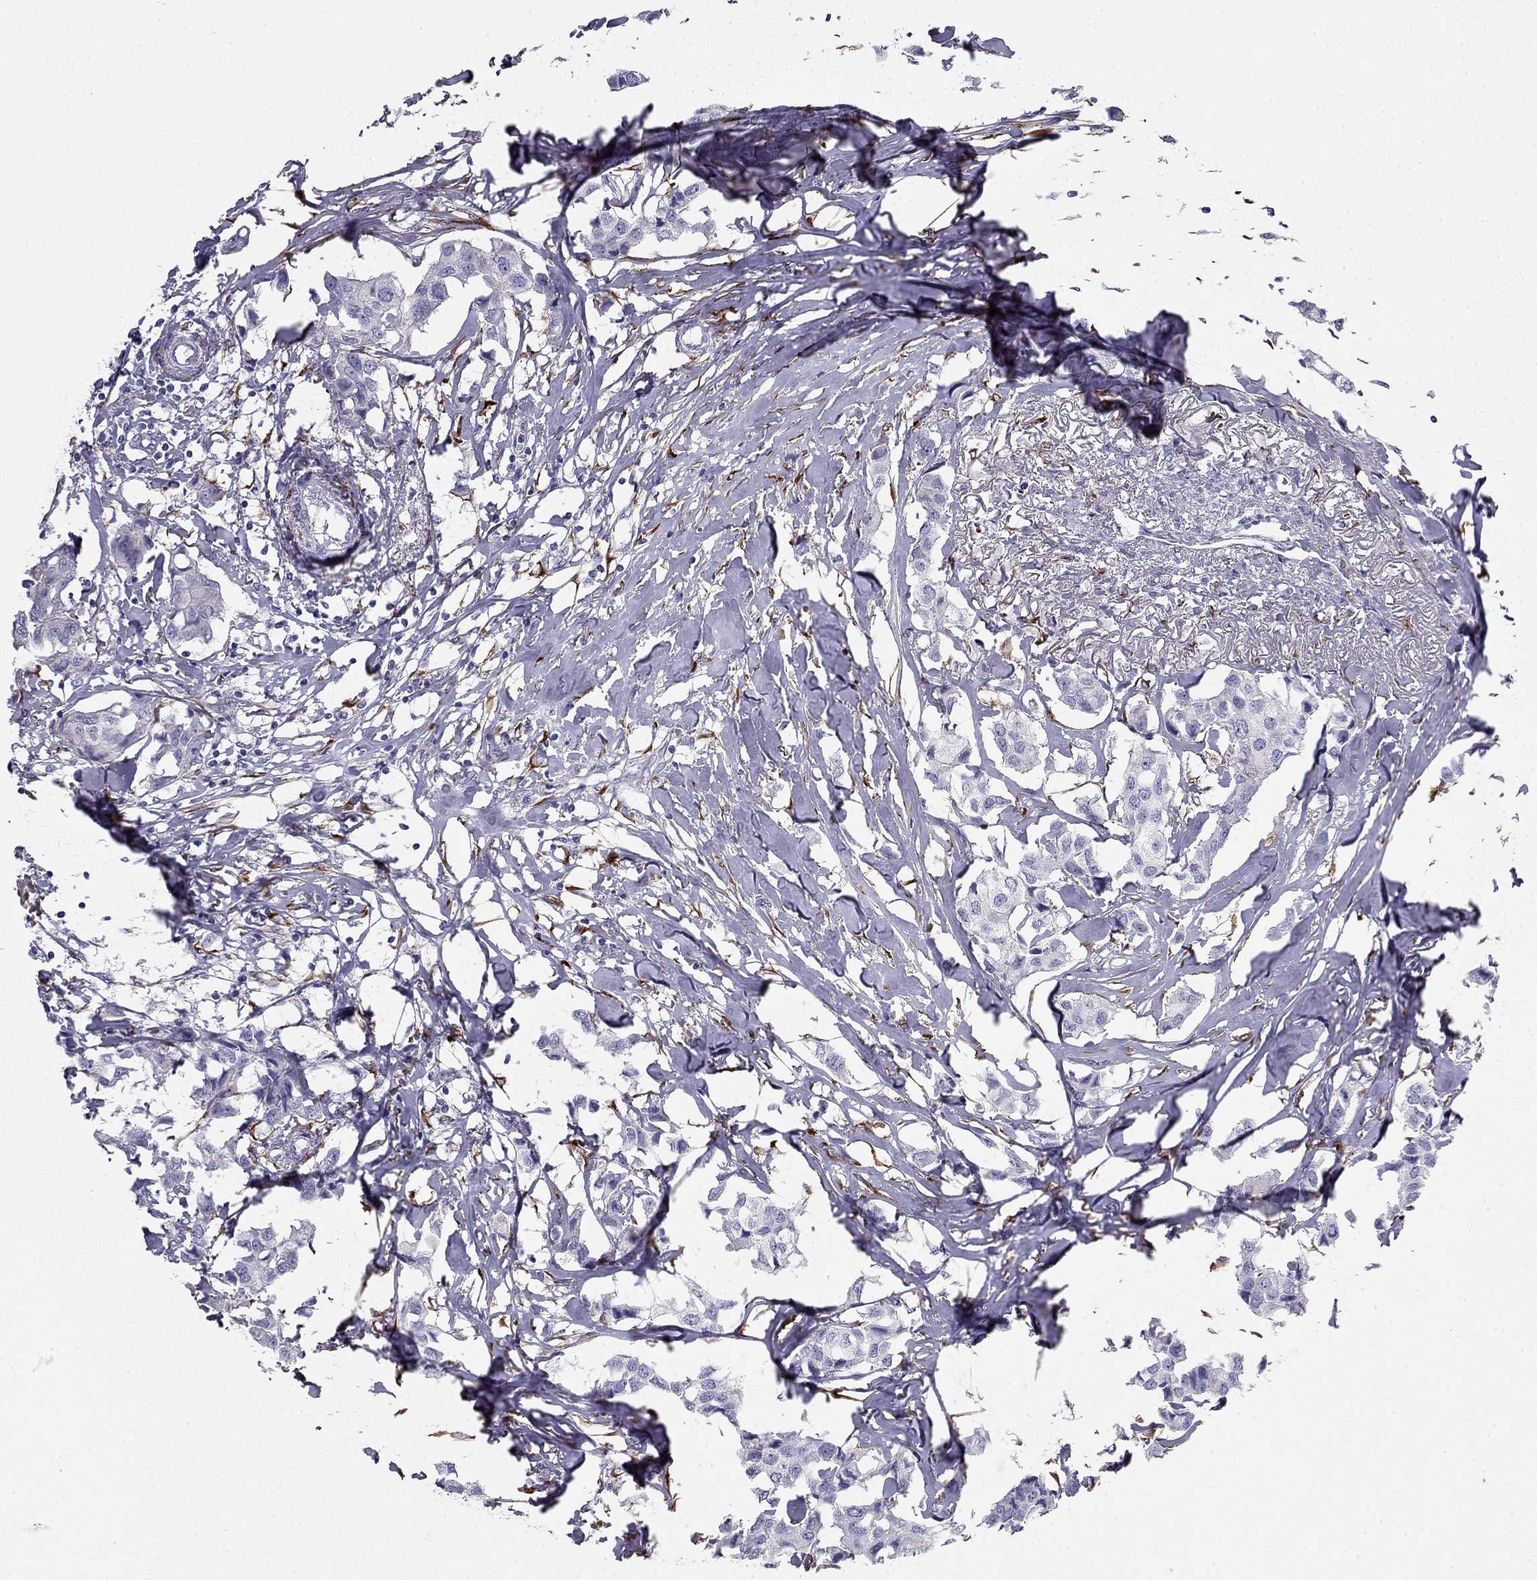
{"staining": {"intensity": "negative", "quantity": "none", "location": "none"}, "tissue": "breast cancer", "cell_type": "Tumor cells", "image_type": "cancer", "snomed": [{"axis": "morphology", "description": "Duct carcinoma"}, {"axis": "topography", "description": "Breast"}], "caption": "This micrograph is of breast cancer (invasive ductal carcinoma) stained with IHC to label a protein in brown with the nuclei are counter-stained blue. There is no expression in tumor cells. Nuclei are stained in blue.", "gene": "RHD", "patient": {"sex": "female", "age": 80}}